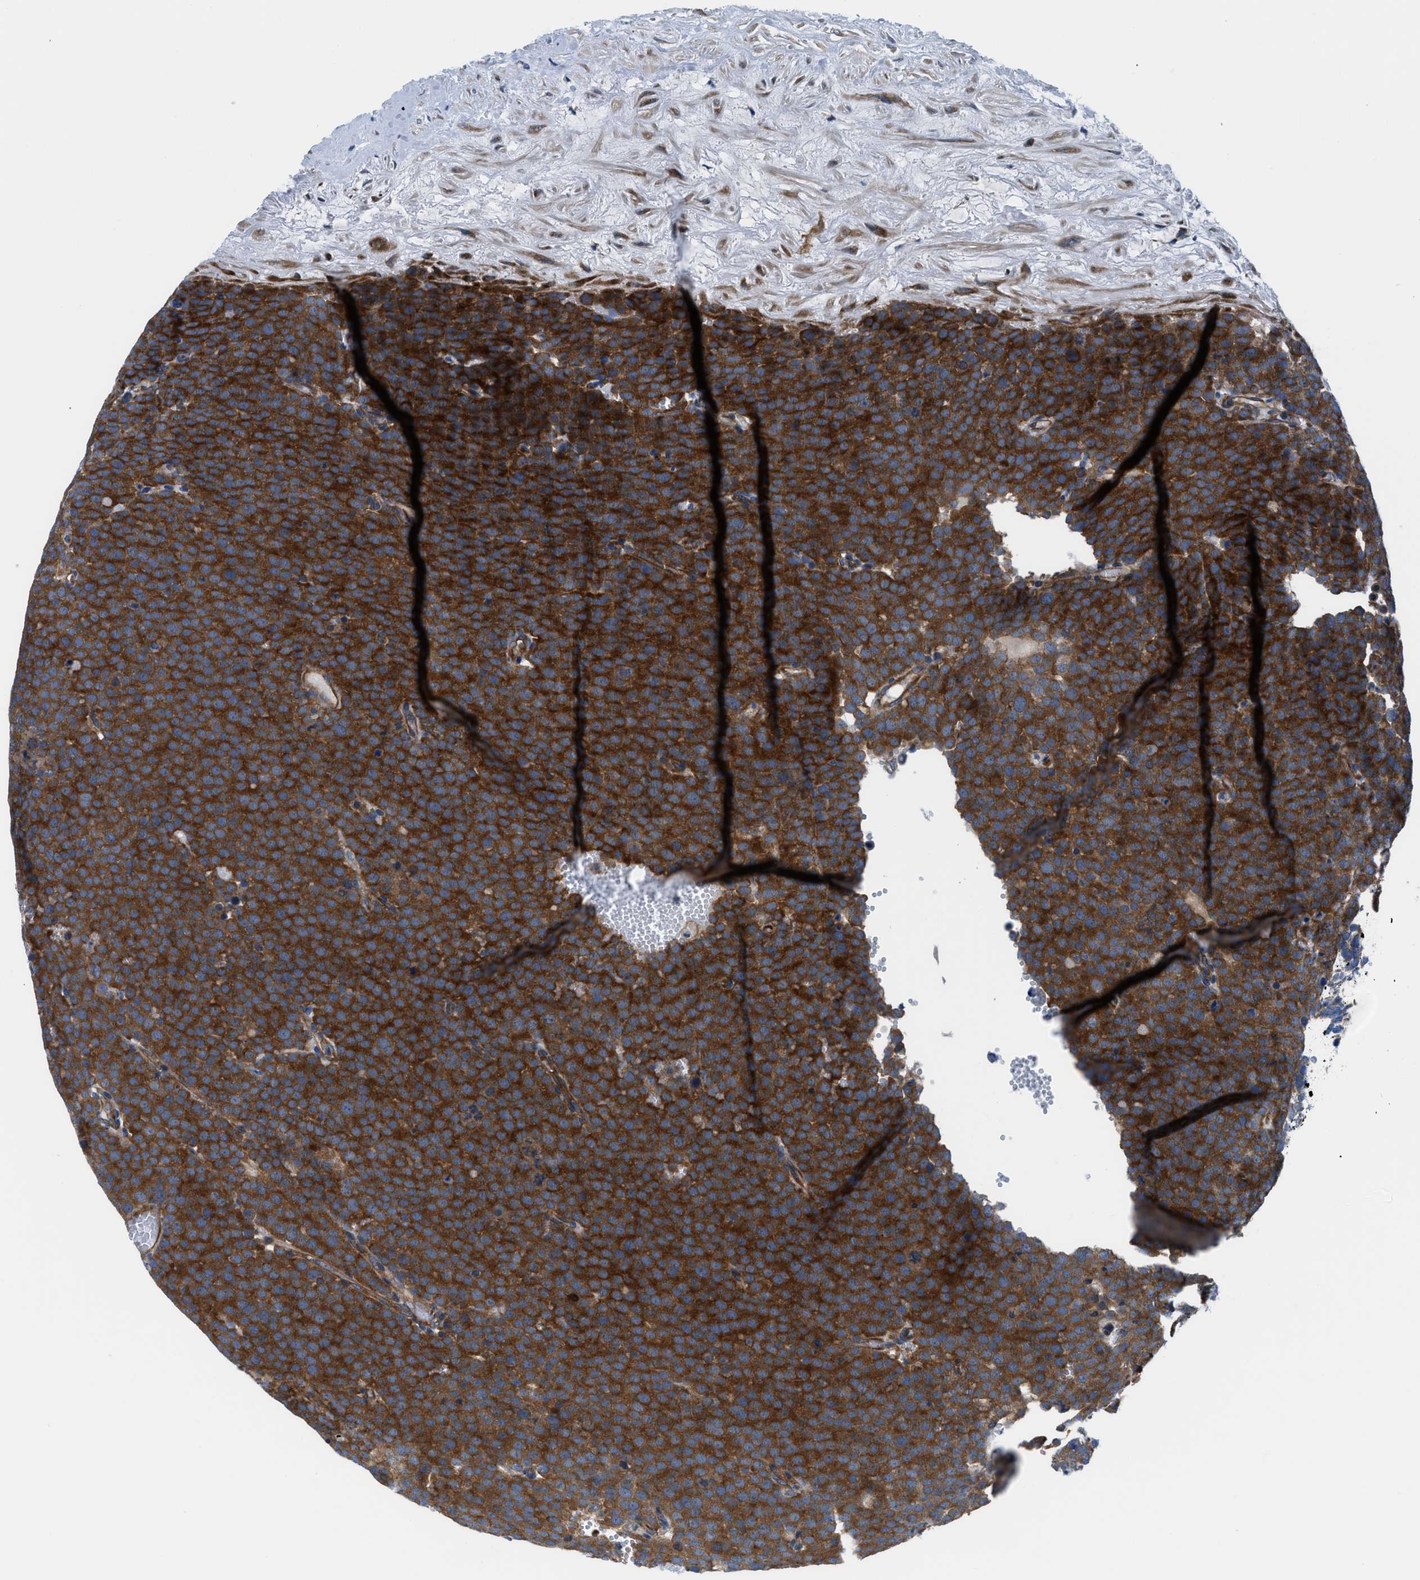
{"staining": {"intensity": "strong", "quantity": ">75%", "location": "cytoplasmic/membranous"}, "tissue": "testis cancer", "cell_type": "Tumor cells", "image_type": "cancer", "snomed": [{"axis": "morphology", "description": "Normal tissue, NOS"}, {"axis": "morphology", "description": "Seminoma, NOS"}, {"axis": "topography", "description": "Testis"}], "caption": "Seminoma (testis) was stained to show a protein in brown. There is high levels of strong cytoplasmic/membranous expression in about >75% of tumor cells.", "gene": "TRIP4", "patient": {"sex": "male", "age": 71}}